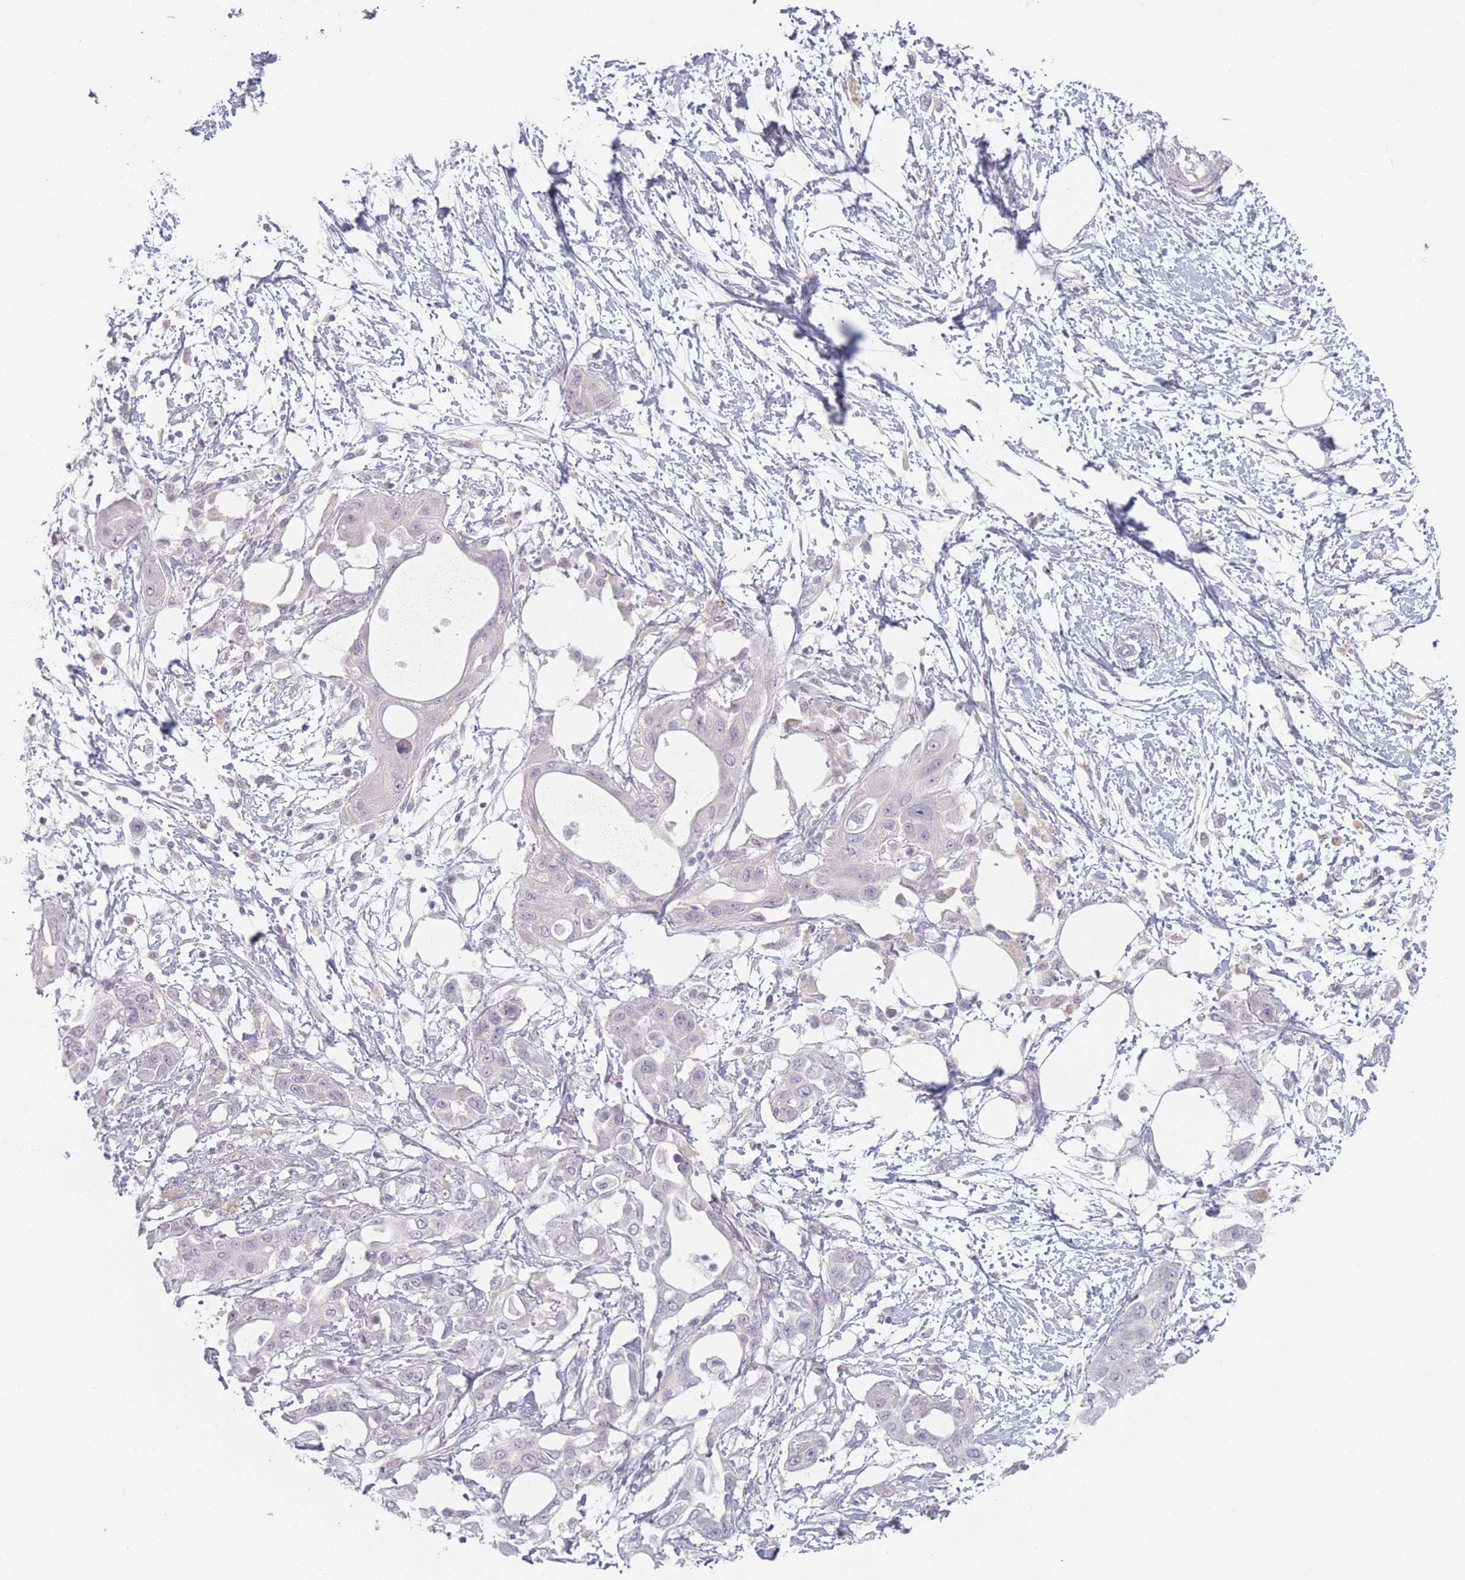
{"staining": {"intensity": "negative", "quantity": "none", "location": "none"}, "tissue": "pancreatic cancer", "cell_type": "Tumor cells", "image_type": "cancer", "snomed": [{"axis": "morphology", "description": "Adenocarcinoma, NOS"}, {"axis": "topography", "description": "Pancreas"}], "caption": "This photomicrograph is of pancreatic adenocarcinoma stained with immunohistochemistry (IHC) to label a protein in brown with the nuclei are counter-stained blue. There is no staining in tumor cells.", "gene": "RASL10B", "patient": {"sex": "male", "age": 68}}